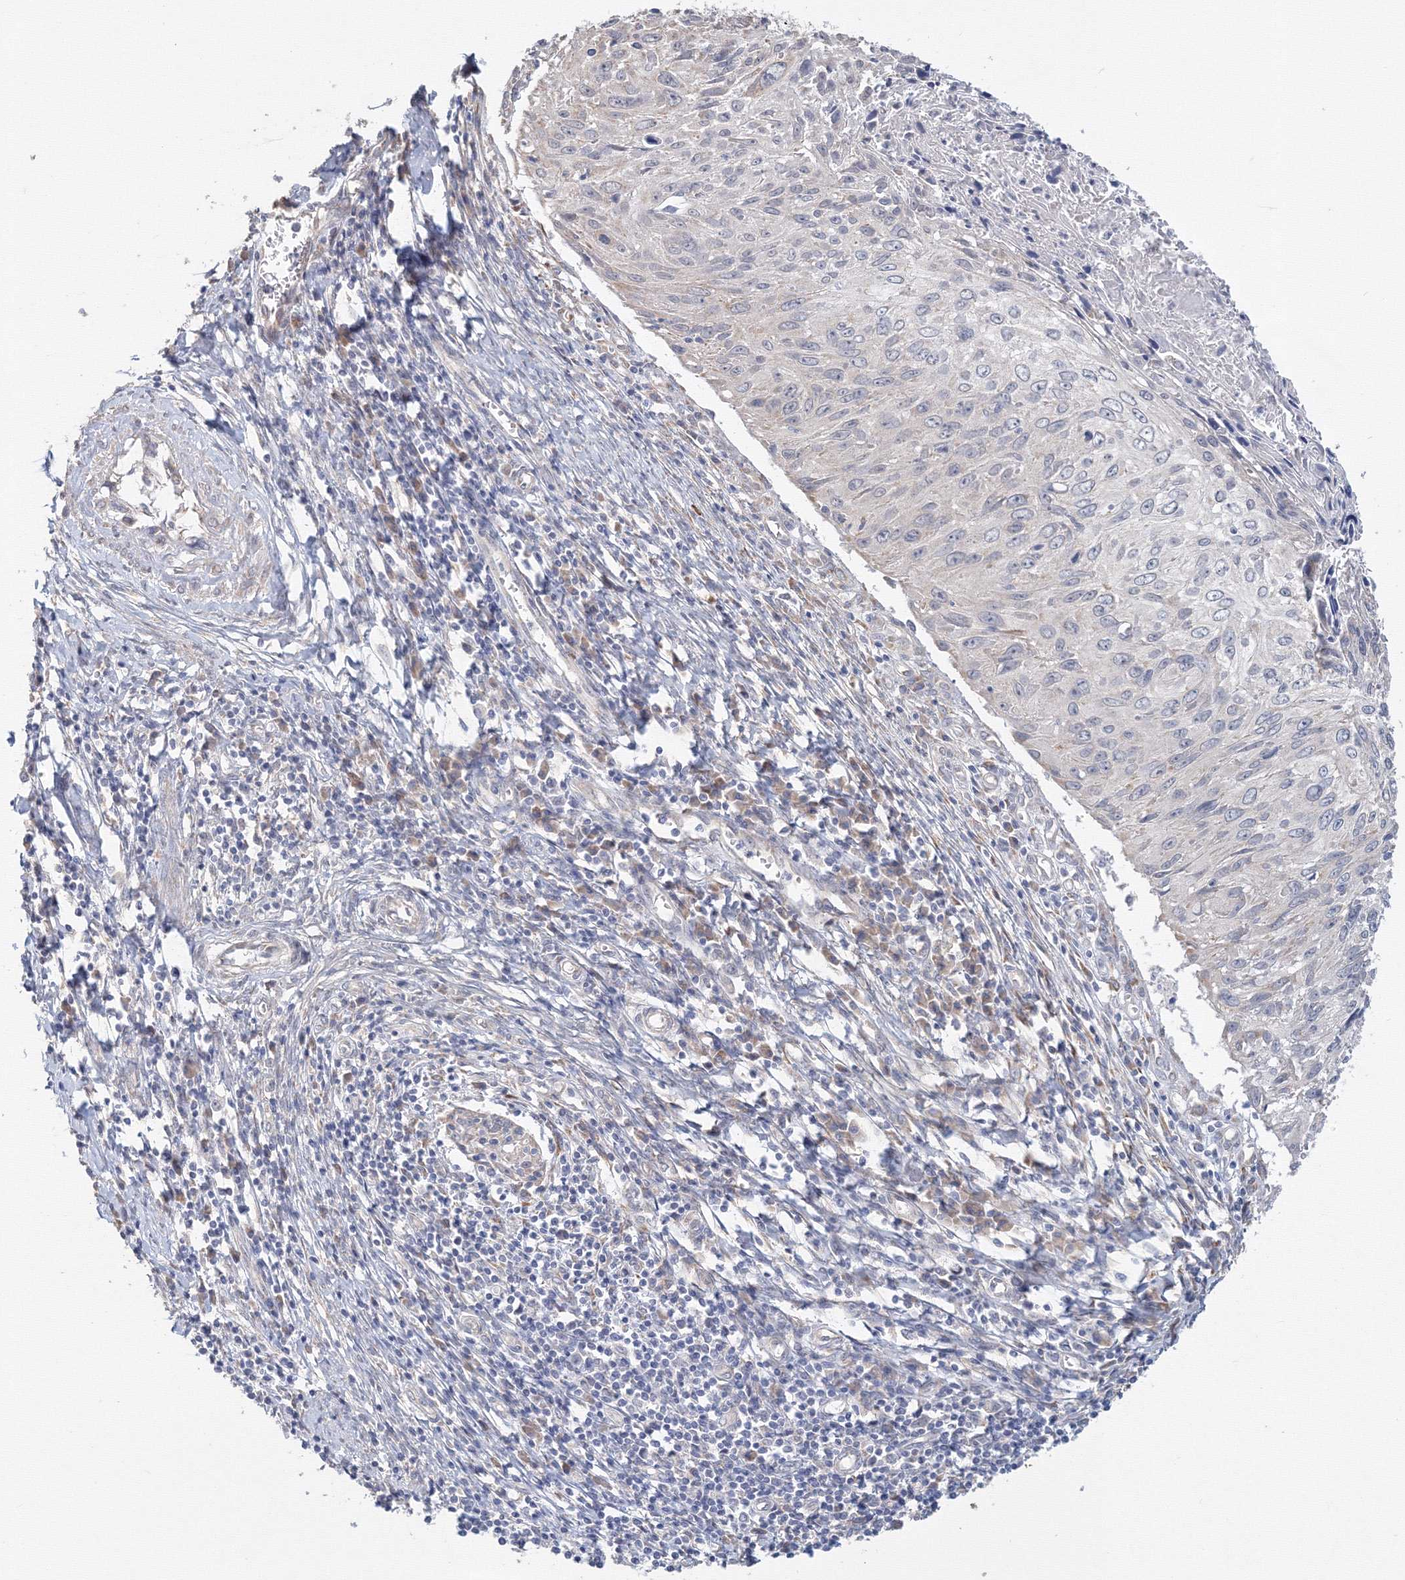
{"staining": {"intensity": "negative", "quantity": "none", "location": "none"}, "tissue": "cervical cancer", "cell_type": "Tumor cells", "image_type": "cancer", "snomed": [{"axis": "morphology", "description": "Squamous cell carcinoma, NOS"}, {"axis": "topography", "description": "Cervix"}], "caption": "Squamous cell carcinoma (cervical) stained for a protein using IHC displays no staining tumor cells.", "gene": "DHRS12", "patient": {"sex": "female", "age": 51}}